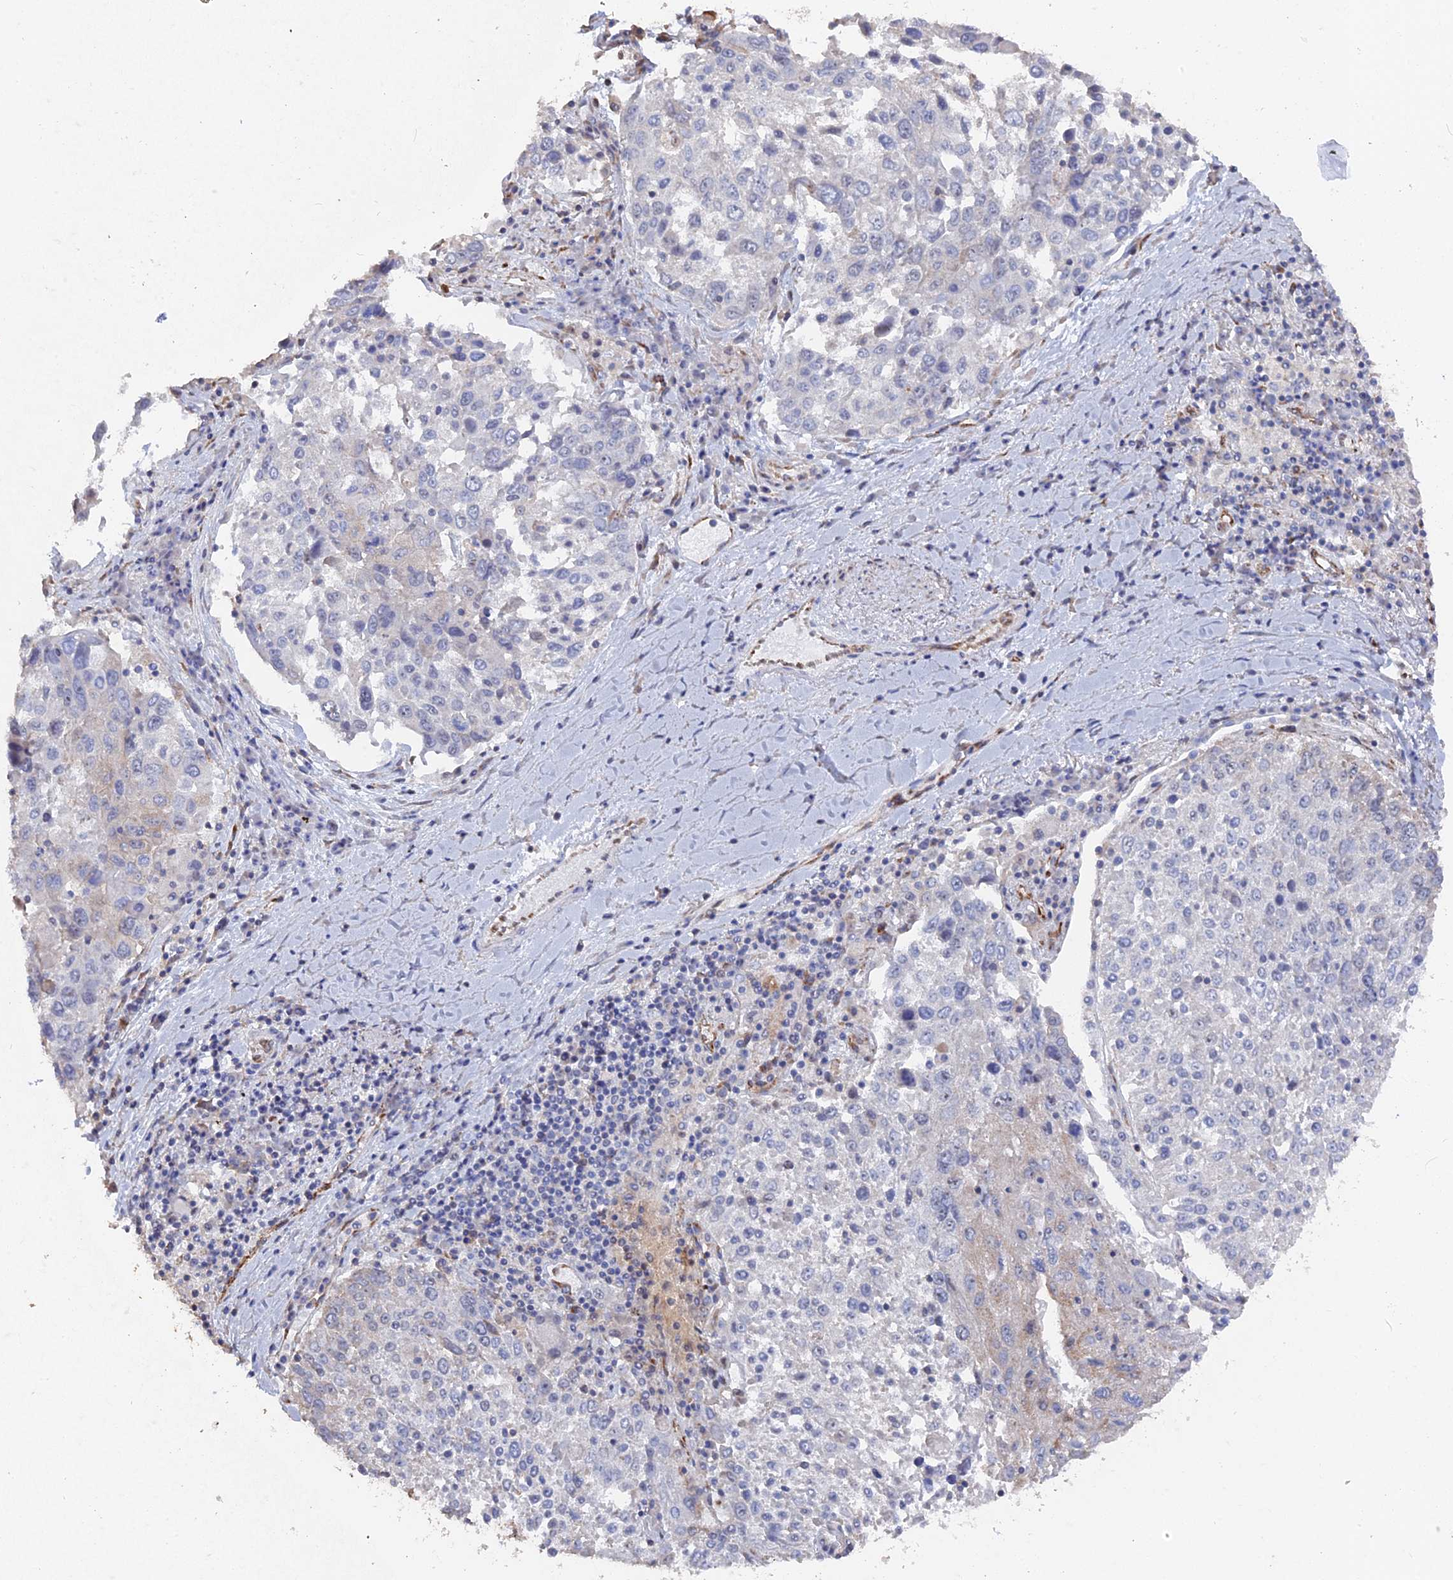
{"staining": {"intensity": "negative", "quantity": "none", "location": "none"}, "tissue": "lung cancer", "cell_type": "Tumor cells", "image_type": "cancer", "snomed": [{"axis": "morphology", "description": "Squamous cell carcinoma, NOS"}, {"axis": "topography", "description": "Lung"}], "caption": "Tumor cells show no significant protein expression in lung squamous cell carcinoma.", "gene": "SEMG2", "patient": {"sex": "male", "age": 65}}